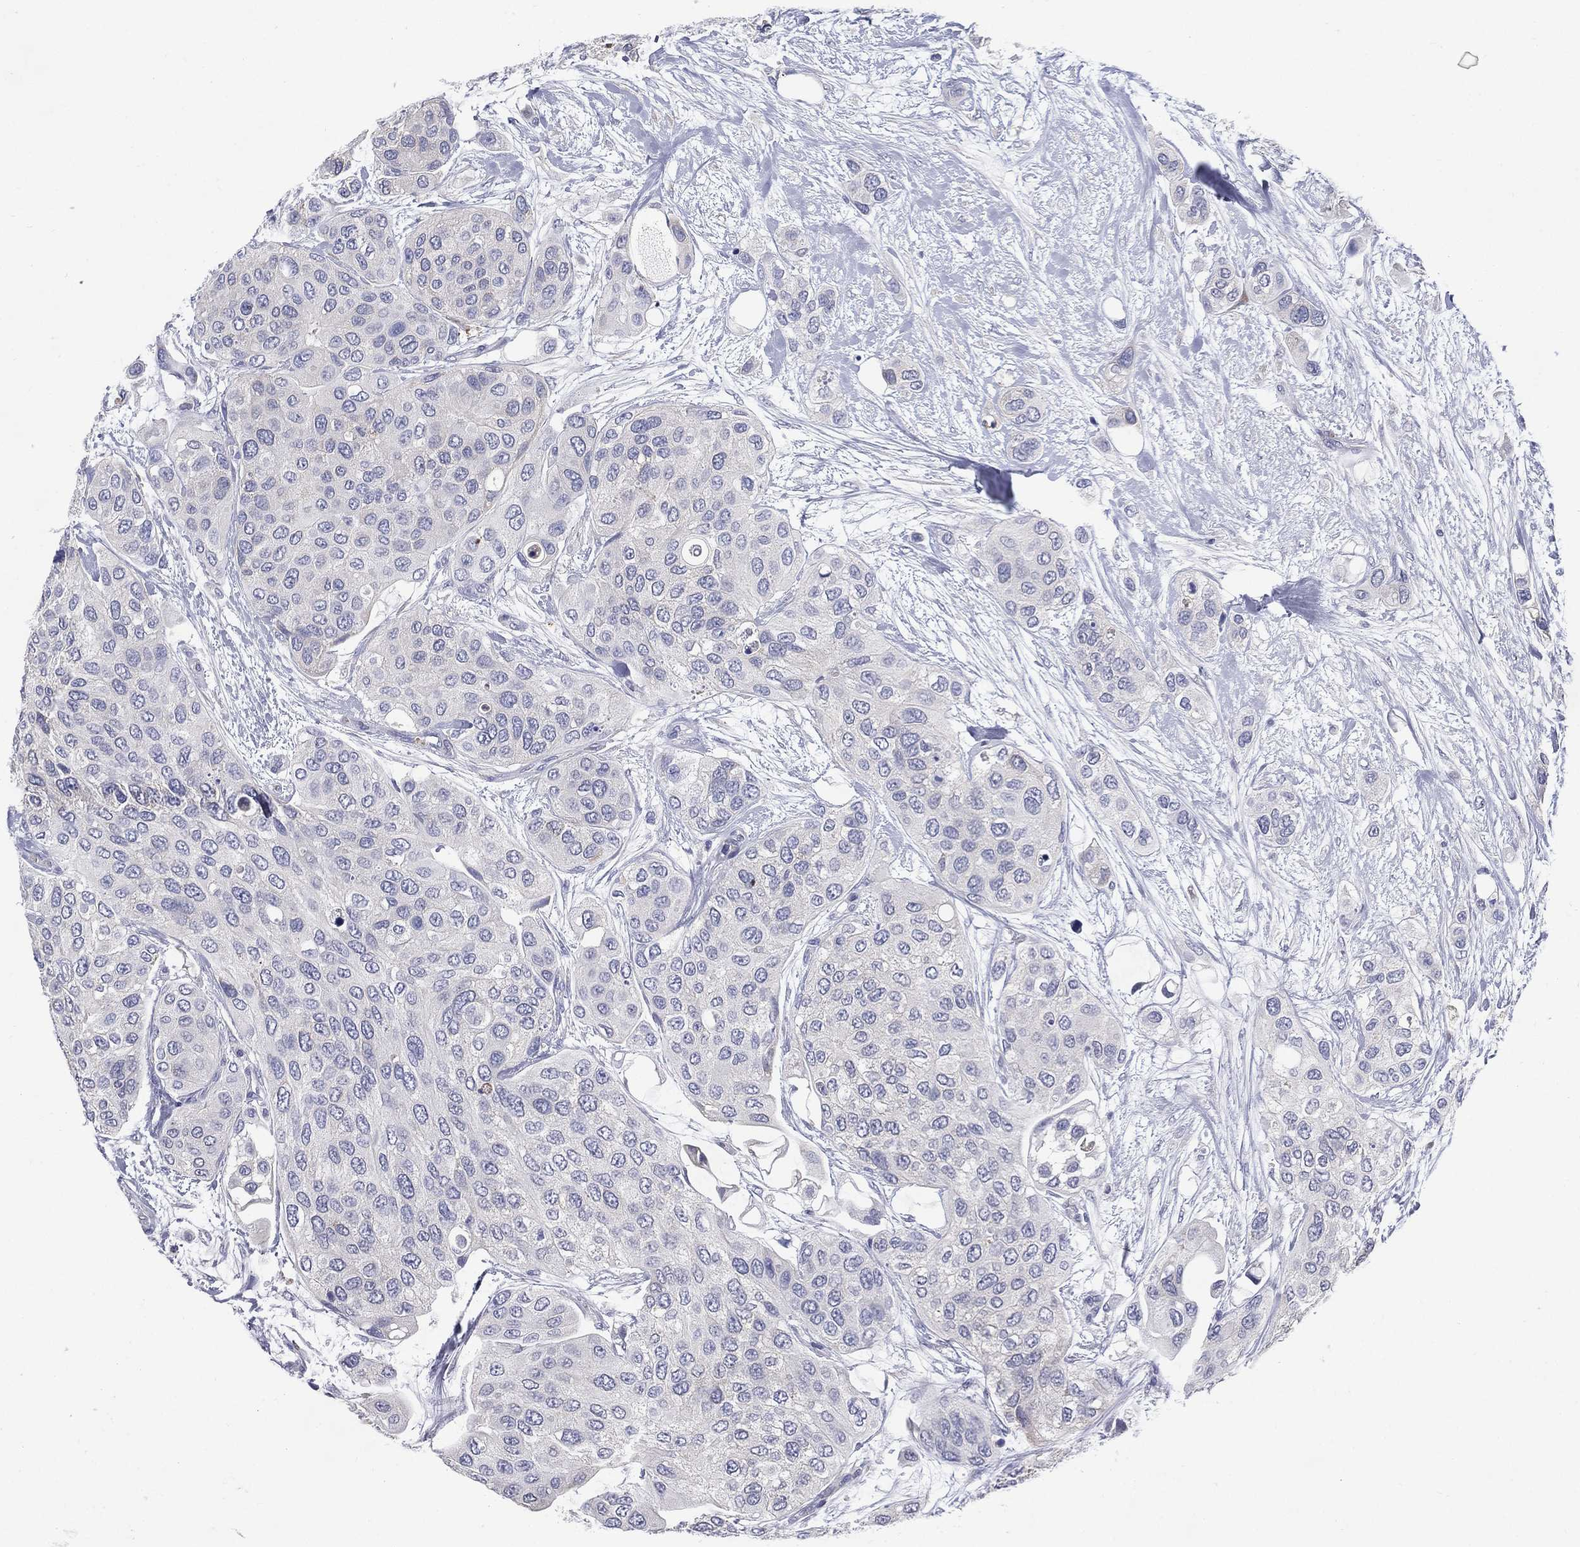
{"staining": {"intensity": "negative", "quantity": "none", "location": "none"}, "tissue": "urothelial cancer", "cell_type": "Tumor cells", "image_type": "cancer", "snomed": [{"axis": "morphology", "description": "Urothelial carcinoma, High grade"}, {"axis": "topography", "description": "Urinary bladder"}], "caption": "Urothelial carcinoma (high-grade) stained for a protein using IHC shows no positivity tumor cells.", "gene": "C19orf18", "patient": {"sex": "male", "age": 77}}